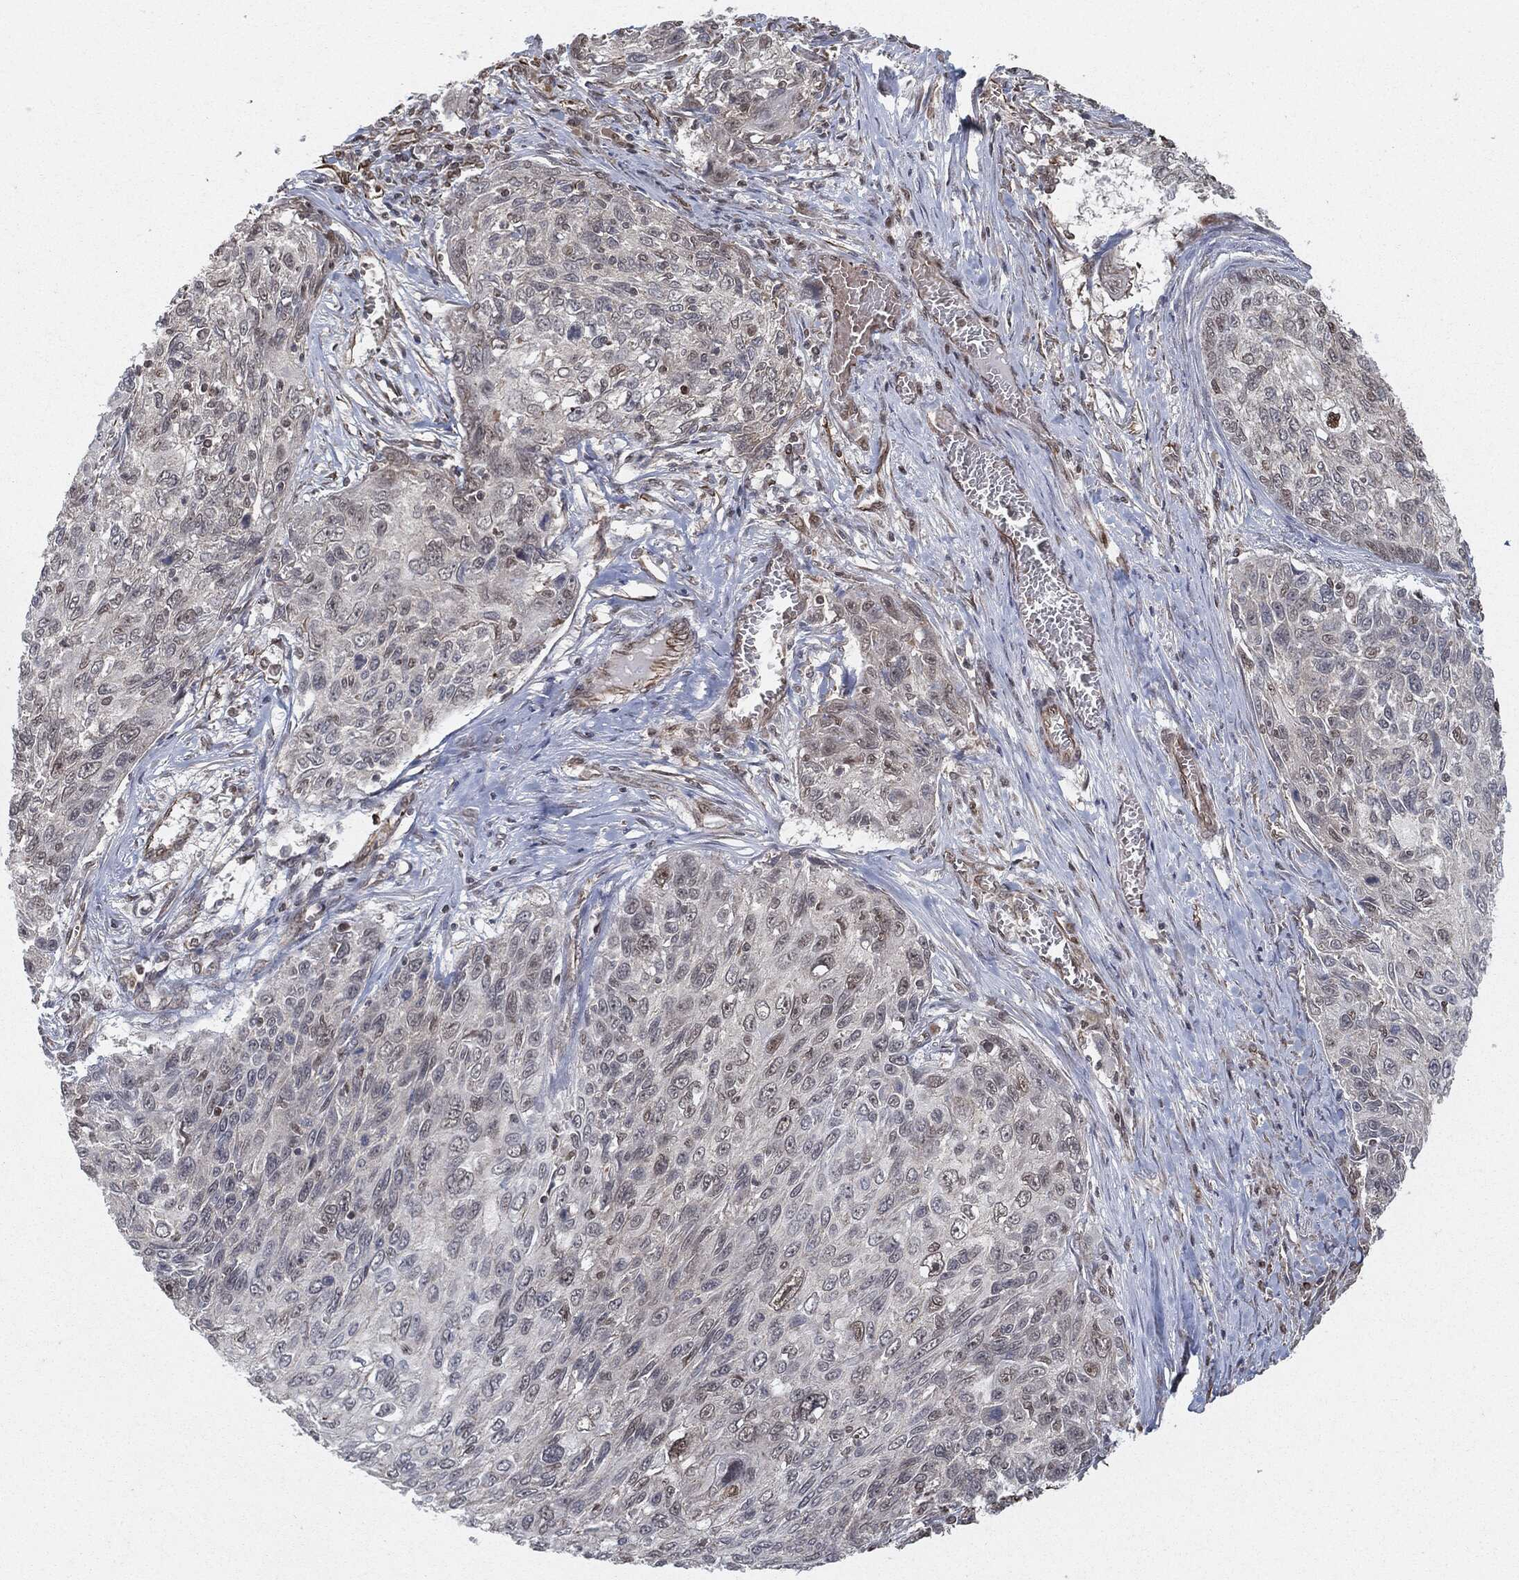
{"staining": {"intensity": "negative", "quantity": "none", "location": "none"}, "tissue": "skin cancer", "cell_type": "Tumor cells", "image_type": "cancer", "snomed": [{"axis": "morphology", "description": "Squamous cell carcinoma, NOS"}, {"axis": "topography", "description": "Skin"}], "caption": "Immunohistochemical staining of human skin squamous cell carcinoma demonstrates no significant expression in tumor cells.", "gene": "TP53RK", "patient": {"sex": "male", "age": 92}}